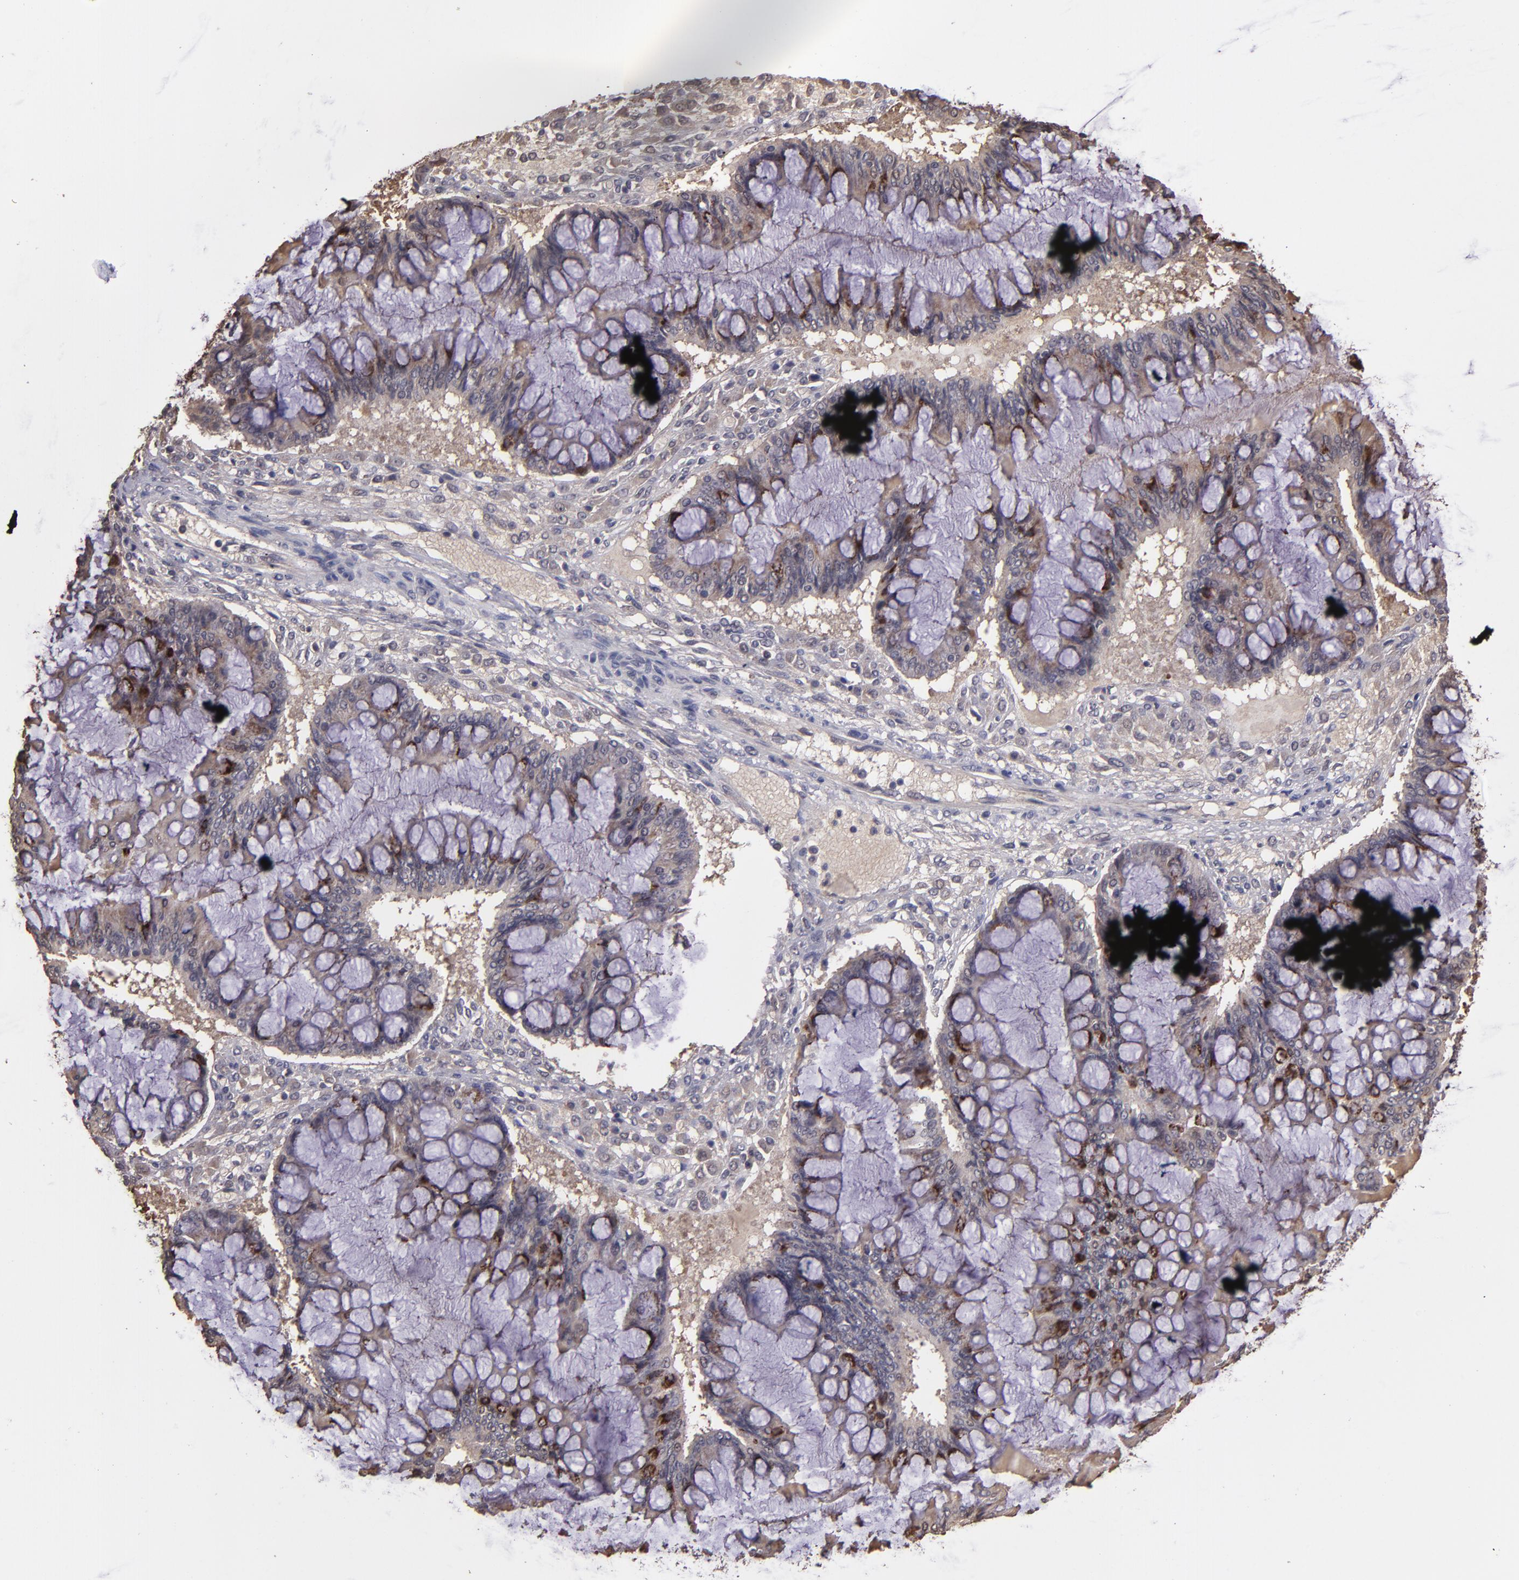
{"staining": {"intensity": "weak", "quantity": ">75%", "location": "cytoplasmic/membranous"}, "tissue": "ovarian cancer", "cell_type": "Tumor cells", "image_type": "cancer", "snomed": [{"axis": "morphology", "description": "Cystadenocarcinoma, mucinous, NOS"}, {"axis": "topography", "description": "Ovary"}], "caption": "A brown stain labels weak cytoplasmic/membranous positivity of a protein in mucinous cystadenocarcinoma (ovarian) tumor cells.", "gene": "SERPINF2", "patient": {"sex": "female", "age": 73}}